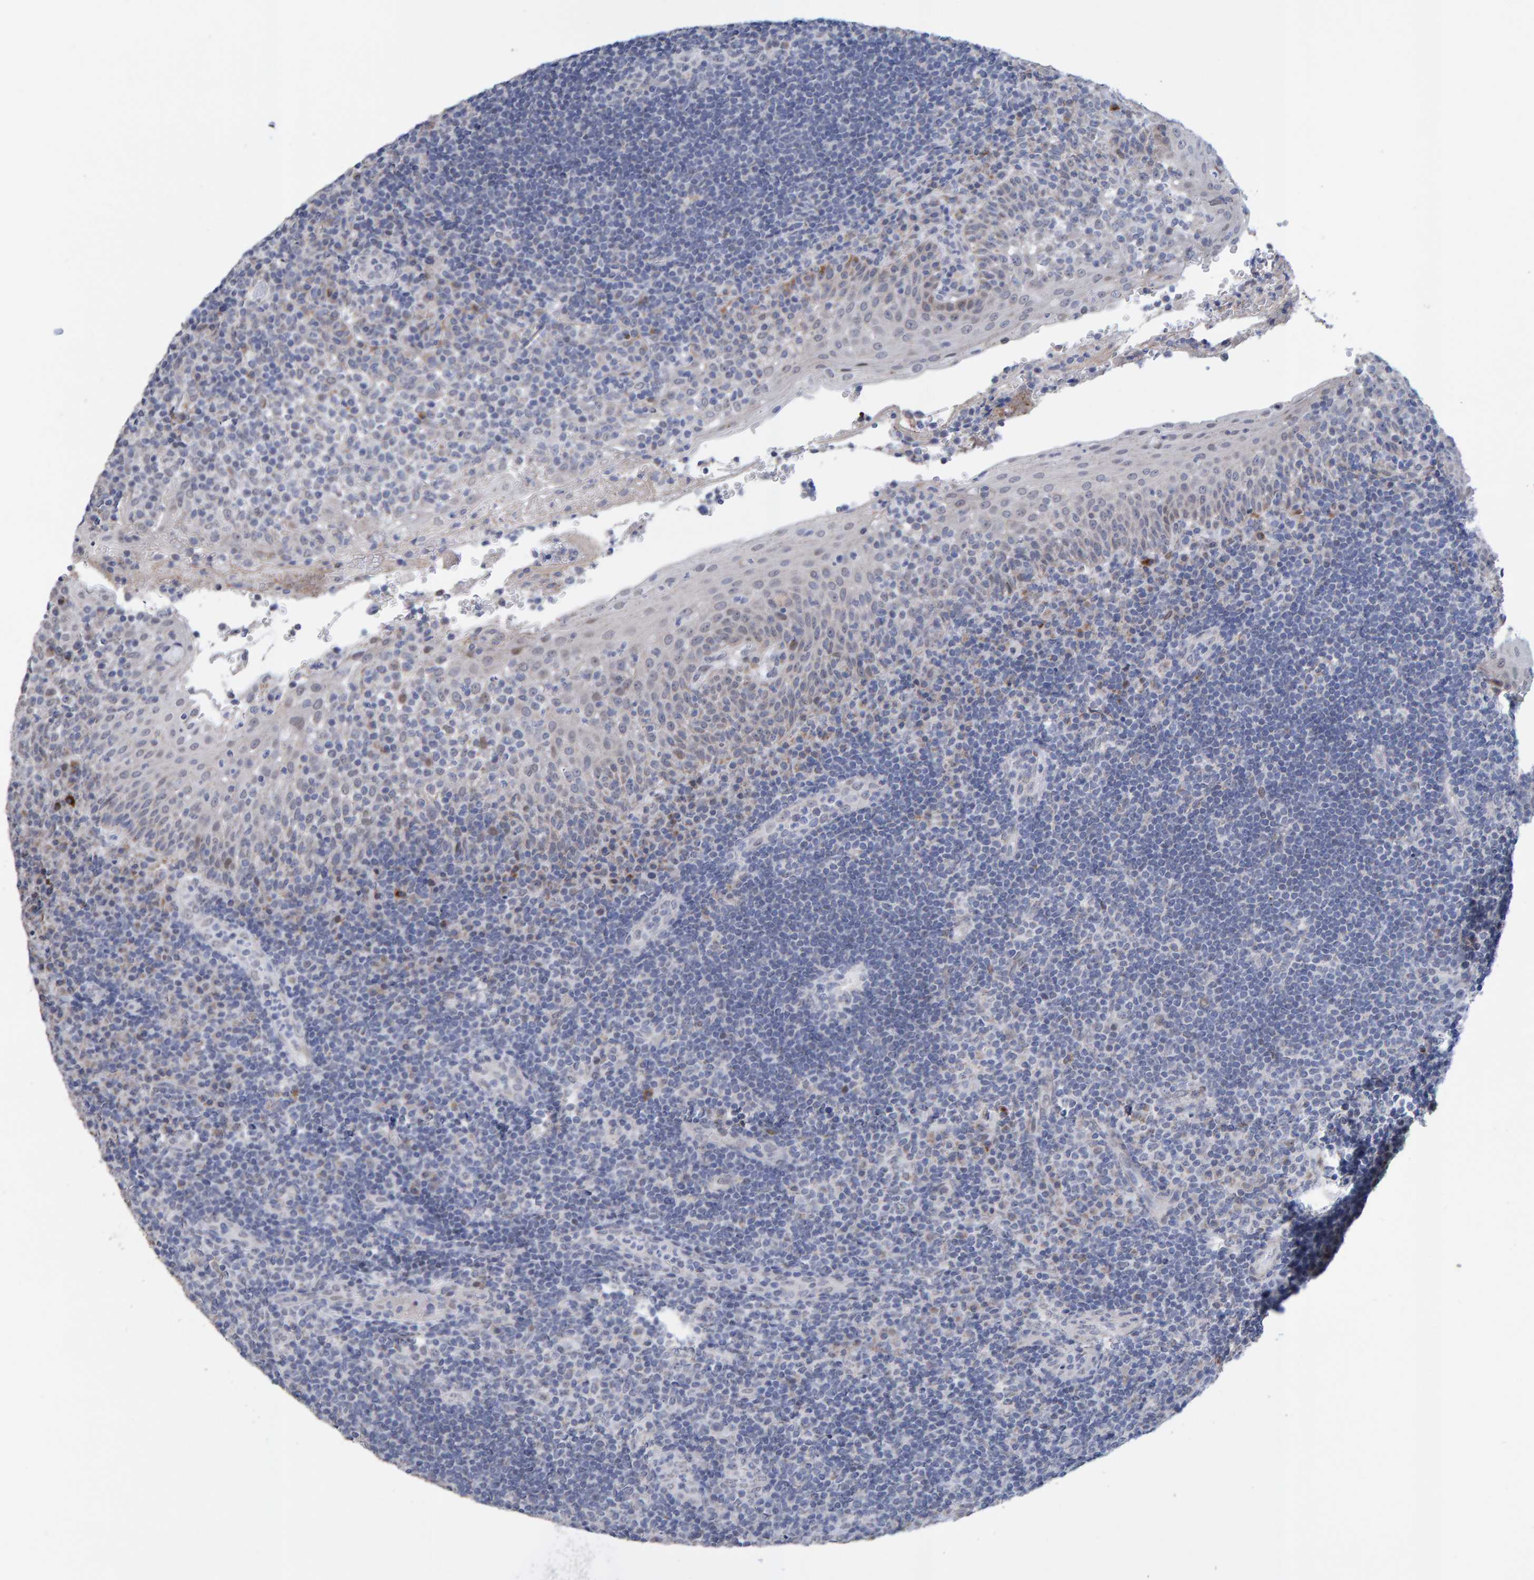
{"staining": {"intensity": "negative", "quantity": "none", "location": "none"}, "tissue": "tonsil", "cell_type": "Germinal center cells", "image_type": "normal", "snomed": [{"axis": "morphology", "description": "Normal tissue, NOS"}, {"axis": "topography", "description": "Tonsil"}], "caption": "Immunohistochemistry (IHC) micrograph of benign tonsil stained for a protein (brown), which exhibits no expression in germinal center cells.", "gene": "USP43", "patient": {"sex": "female", "age": 40}}